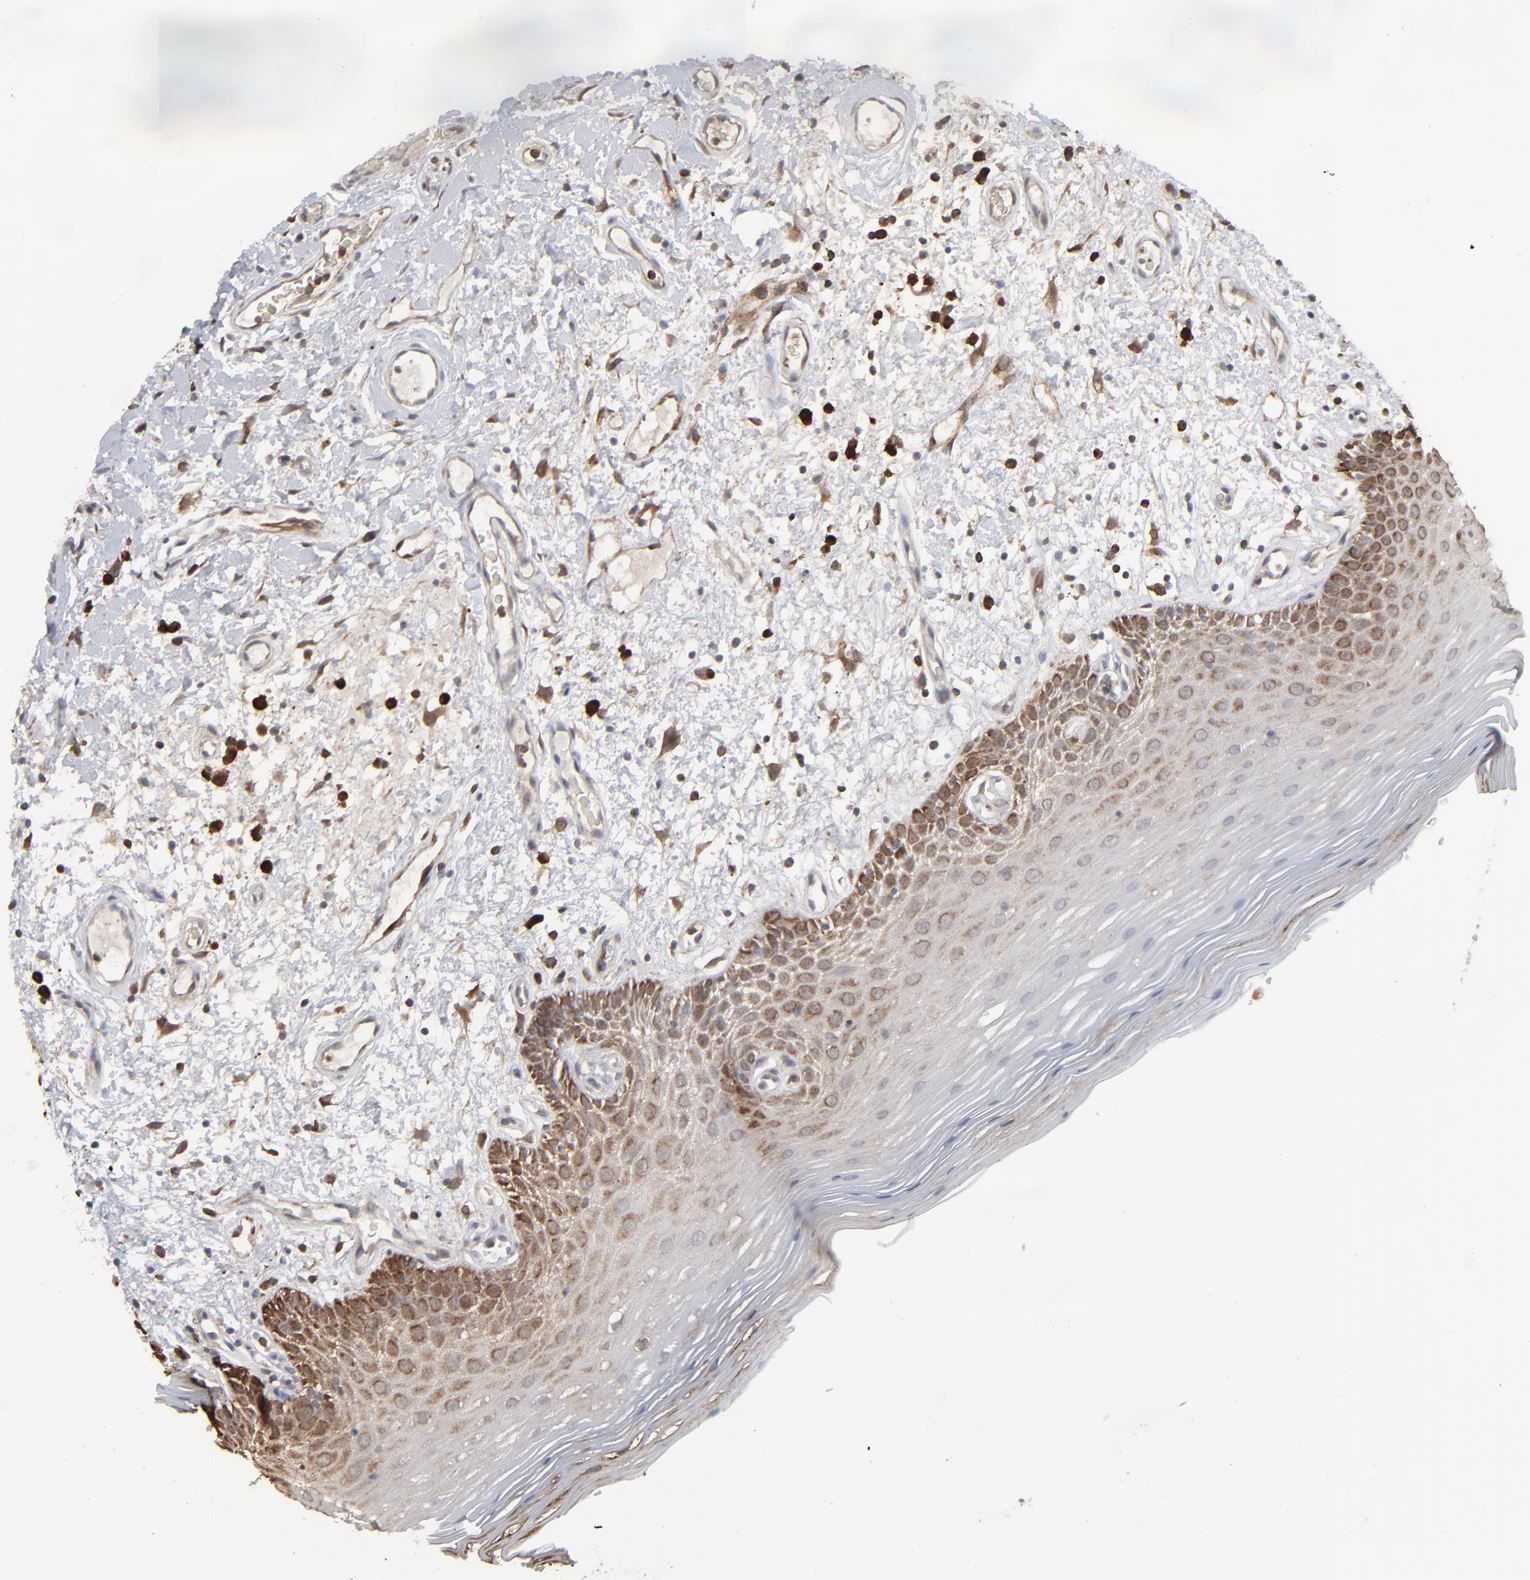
{"staining": {"intensity": "moderate", "quantity": "25%-75%", "location": "cytoplasmic/membranous"}, "tissue": "oral mucosa", "cell_type": "Squamous epithelial cells", "image_type": "normal", "snomed": [{"axis": "morphology", "description": "Normal tissue, NOS"}, {"axis": "morphology", "description": "Squamous cell carcinoma, NOS"}, {"axis": "topography", "description": "Skeletal muscle"}, {"axis": "topography", "description": "Oral tissue"}, {"axis": "topography", "description": "Head-Neck"}], "caption": "Immunohistochemistry micrograph of normal oral mucosa: oral mucosa stained using immunohistochemistry demonstrates medium levels of moderate protein expression localized specifically in the cytoplasmic/membranous of squamous epithelial cells, appearing as a cytoplasmic/membranous brown color.", "gene": "NME1", "patient": {"sex": "male", "age": 71}}